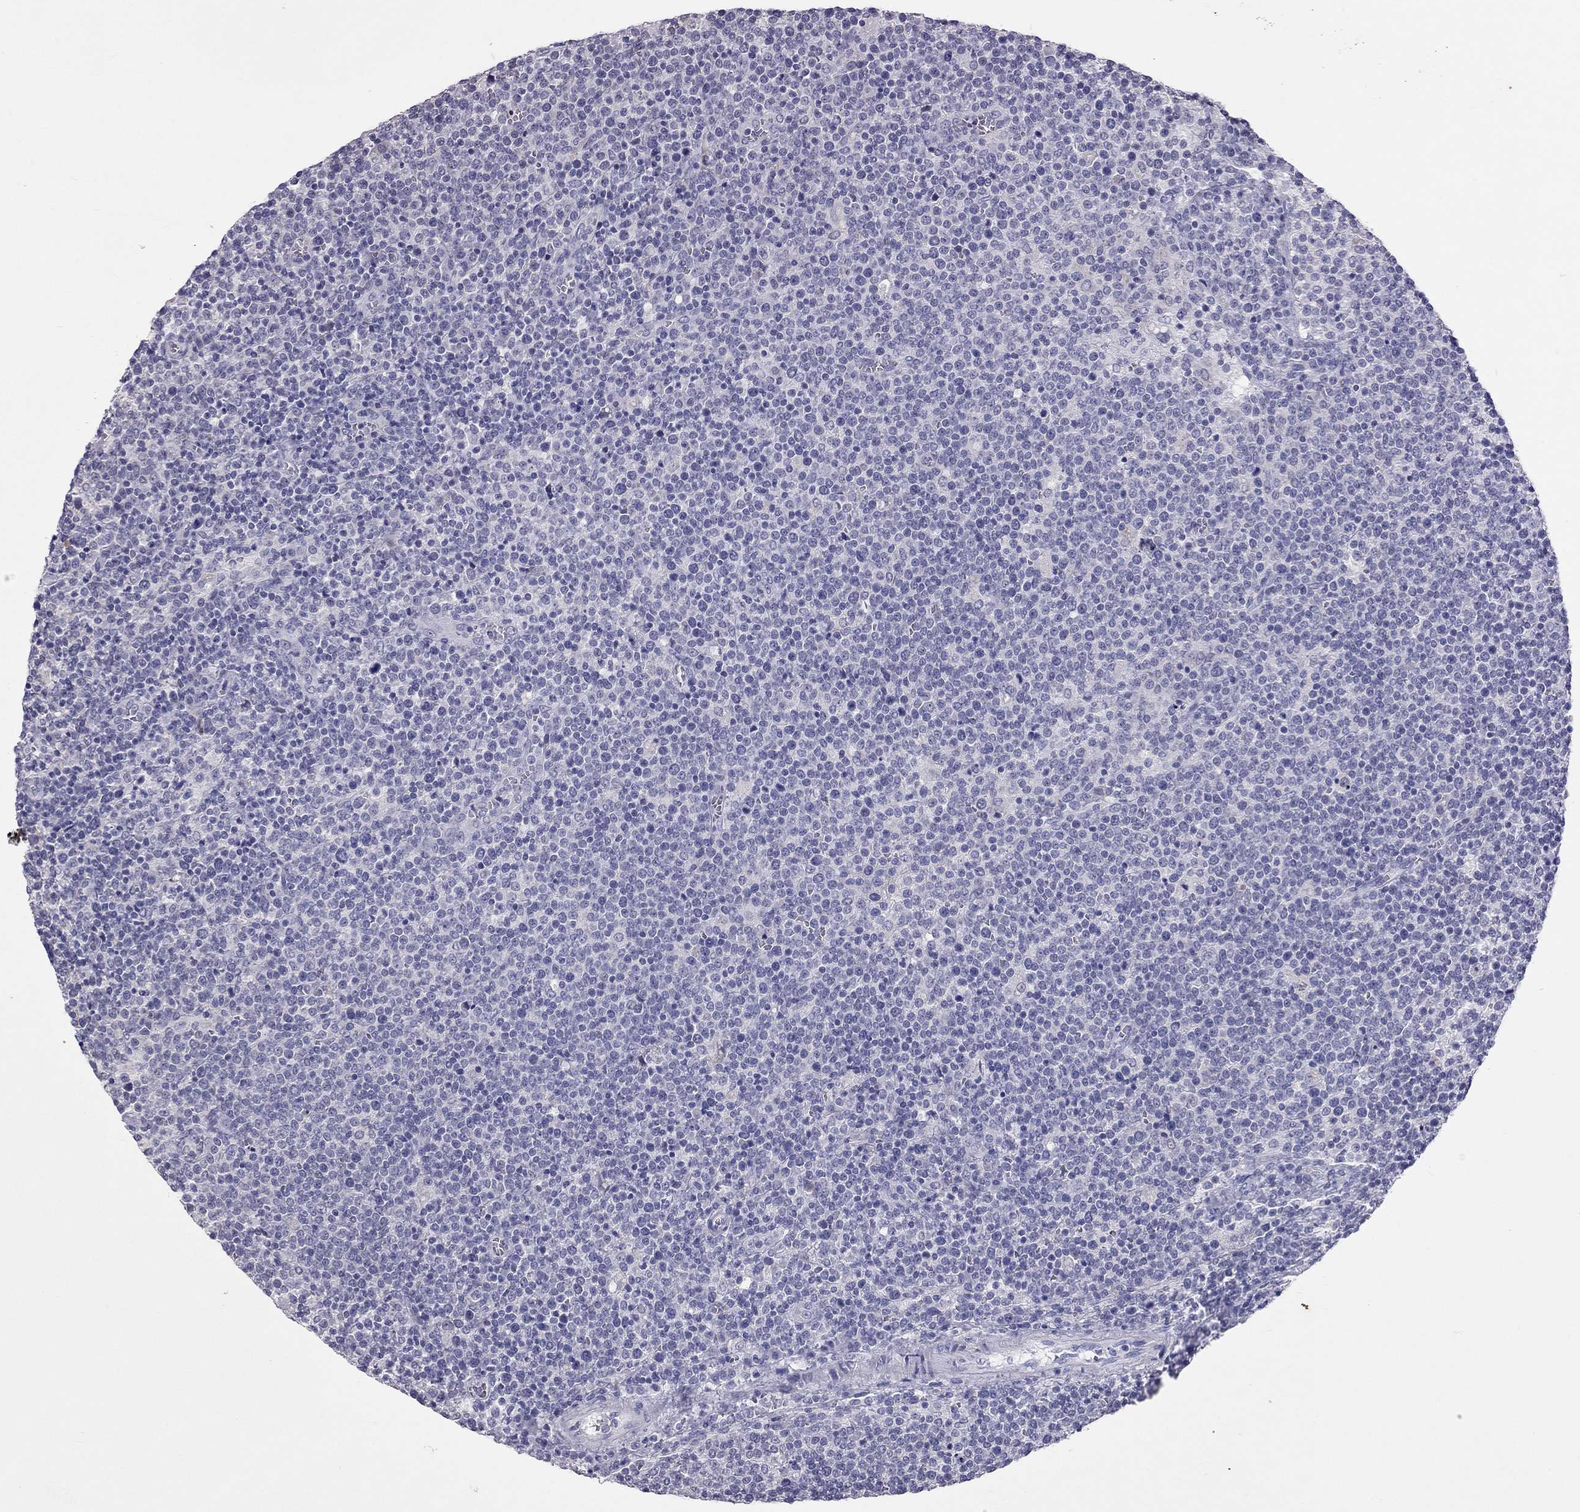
{"staining": {"intensity": "negative", "quantity": "none", "location": "none"}, "tissue": "lymphoma", "cell_type": "Tumor cells", "image_type": "cancer", "snomed": [{"axis": "morphology", "description": "Malignant lymphoma, non-Hodgkin's type, High grade"}, {"axis": "topography", "description": "Lymph node"}], "caption": "DAB (3,3'-diaminobenzidine) immunohistochemical staining of human lymphoma demonstrates no significant expression in tumor cells. (DAB (3,3'-diaminobenzidine) IHC visualized using brightfield microscopy, high magnification).", "gene": "PPP1R3A", "patient": {"sex": "male", "age": 61}}